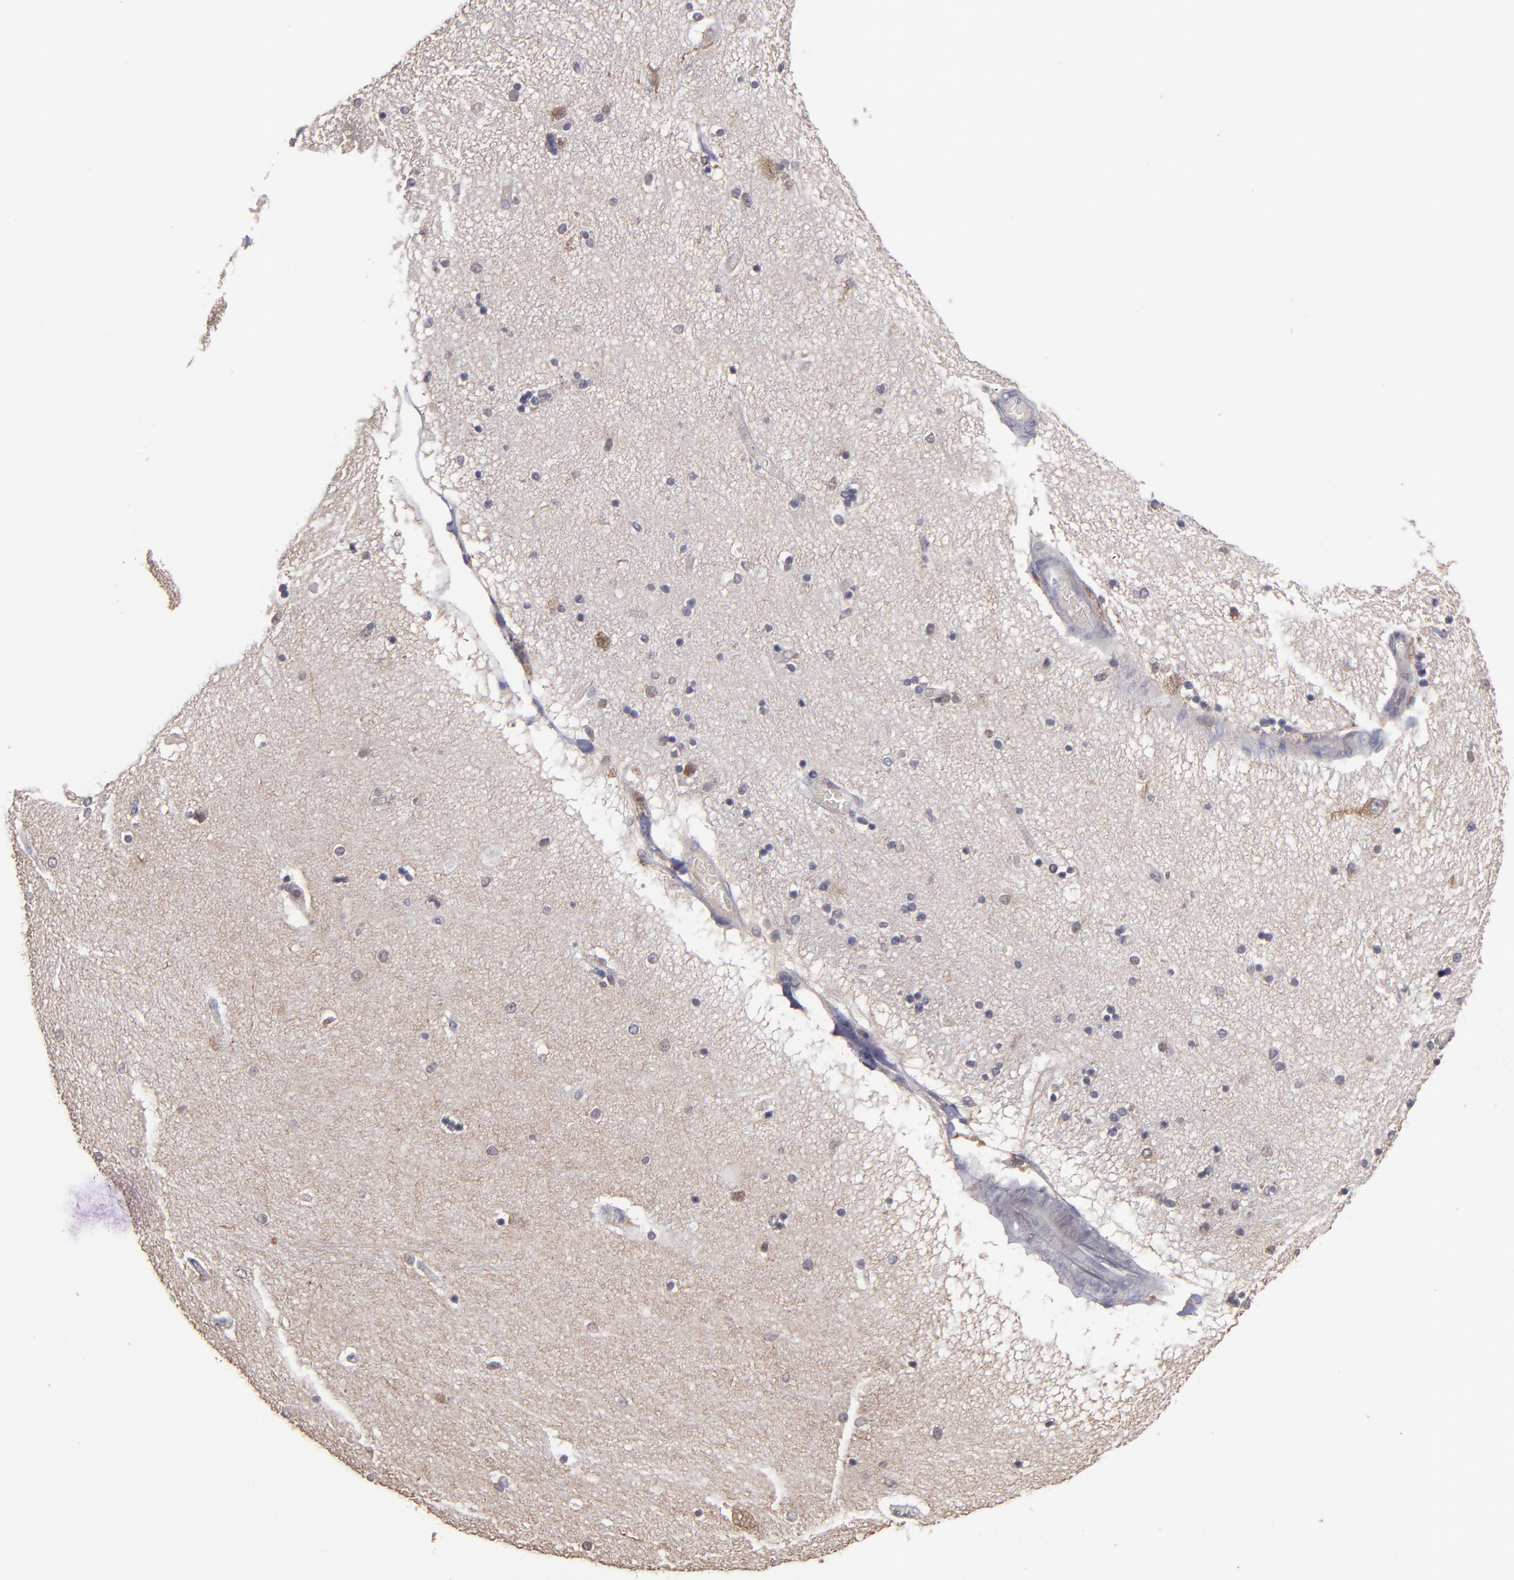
{"staining": {"intensity": "weak", "quantity": "<25%", "location": "cytoplasmic/membranous"}, "tissue": "hippocampus", "cell_type": "Glial cells", "image_type": "normal", "snomed": [{"axis": "morphology", "description": "Normal tissue, NOS"}, {"axis": "topography", "description": "Hippocampus"}], "caption": "Immunohistochemistry (IHC) histopathology image of benign hippocampus stained for a protein (brown), which reveals no positivity in glial cells. Nuclei are stained in blue.", "gene": "NF2", "patient": {"sex": "female", "age": 54}}